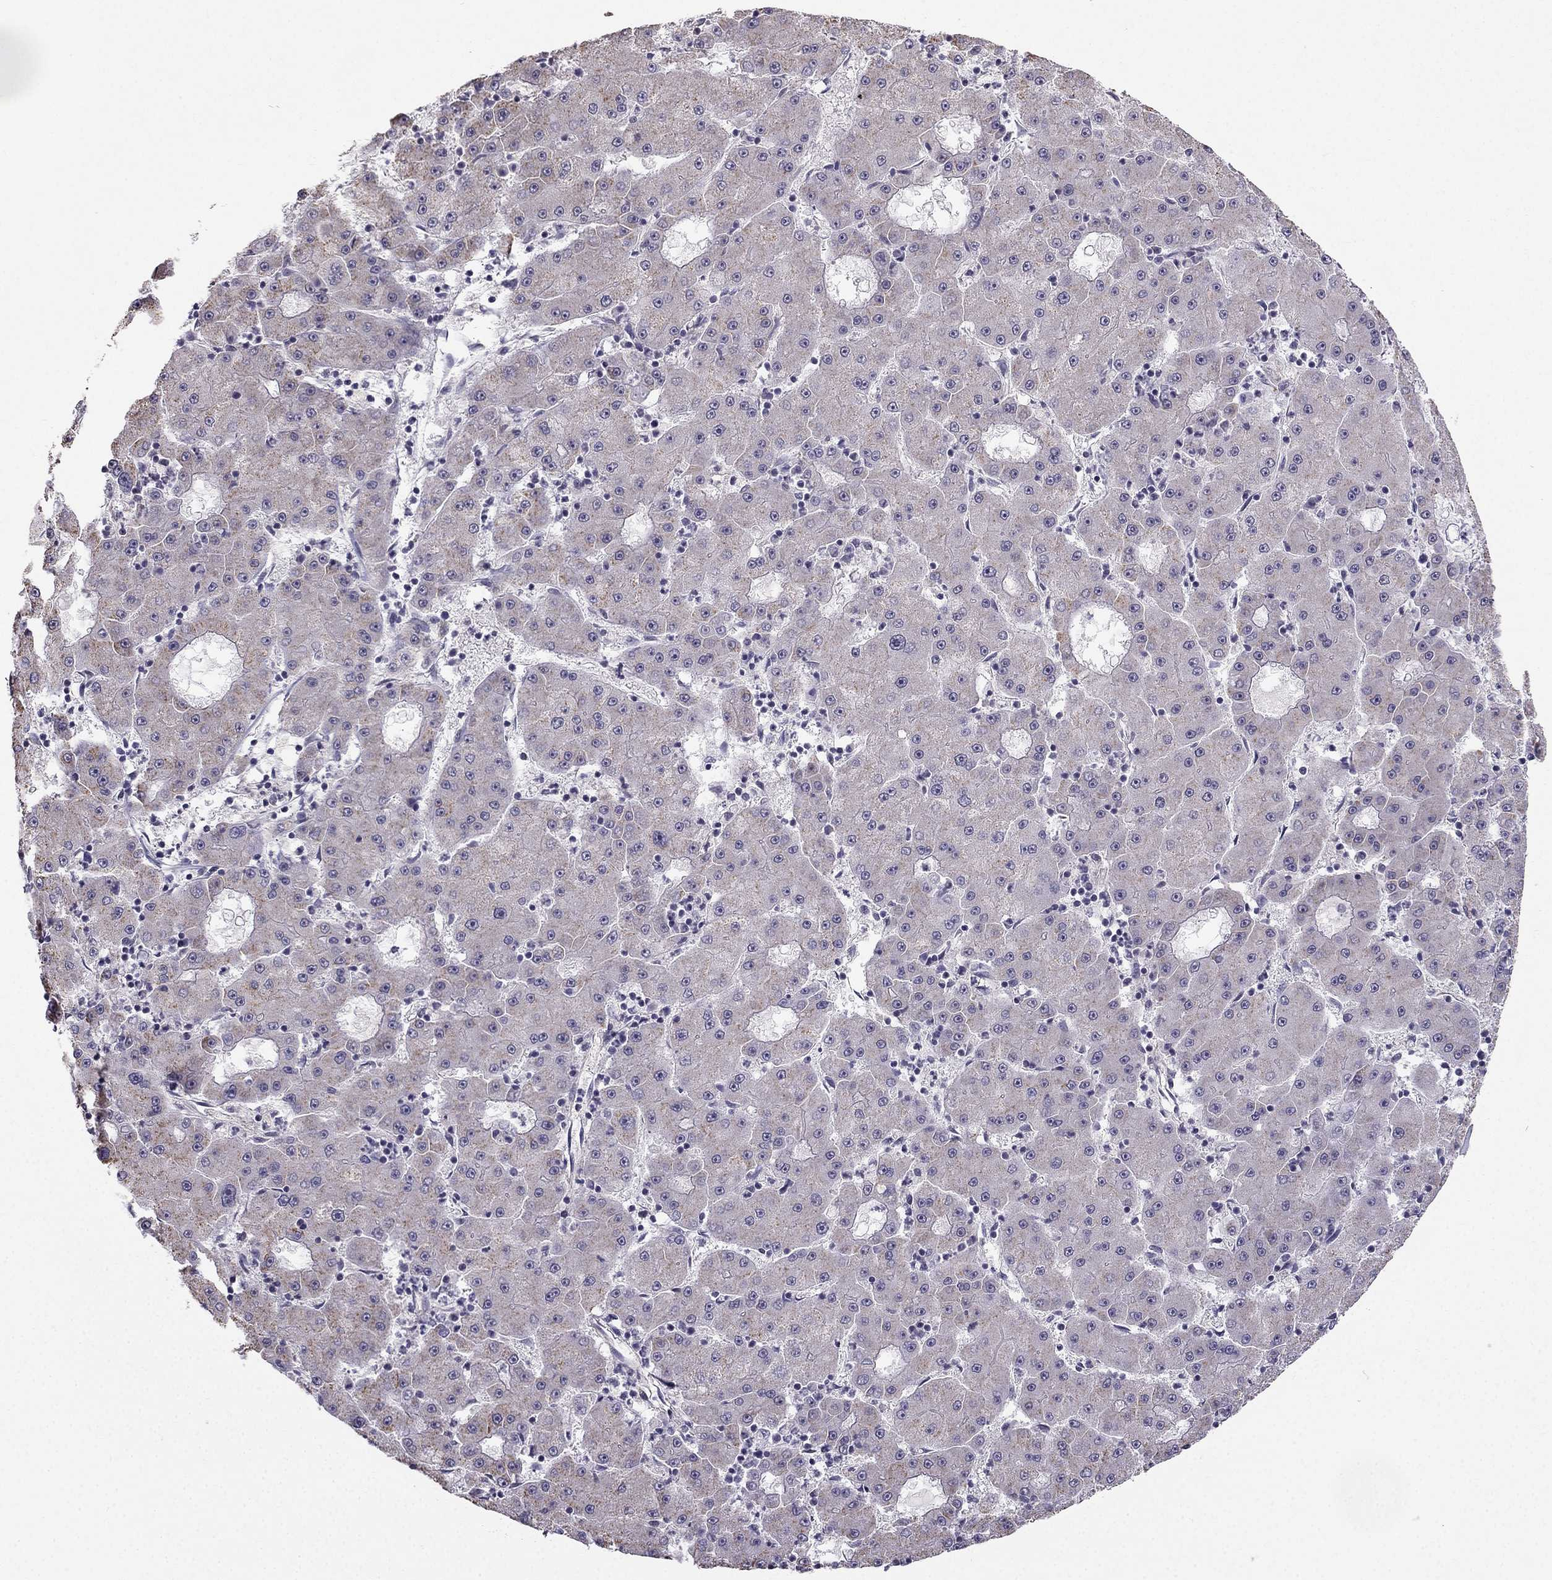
{"staining": {"intensity": "weak", "quantity": ">75%", "location": "cytoplasmic/membranous"}, "tissue": "liver cancer", "cell_type": "Tumor cells", "image_type": "cancer", "snomed": [{"axis": "morphology", "description": "Carcinoma, Hepatocellular, NOS"}, {"axis": "topography", "description": "Liver"}], "caption": "Protein analysis of liver cancer tissue displays weak cytoplasmic/membranous staining in approximately >75% of tumor cells.", "gene": "TSPYL5", "patient": {"sex": "male", "age": 73}}